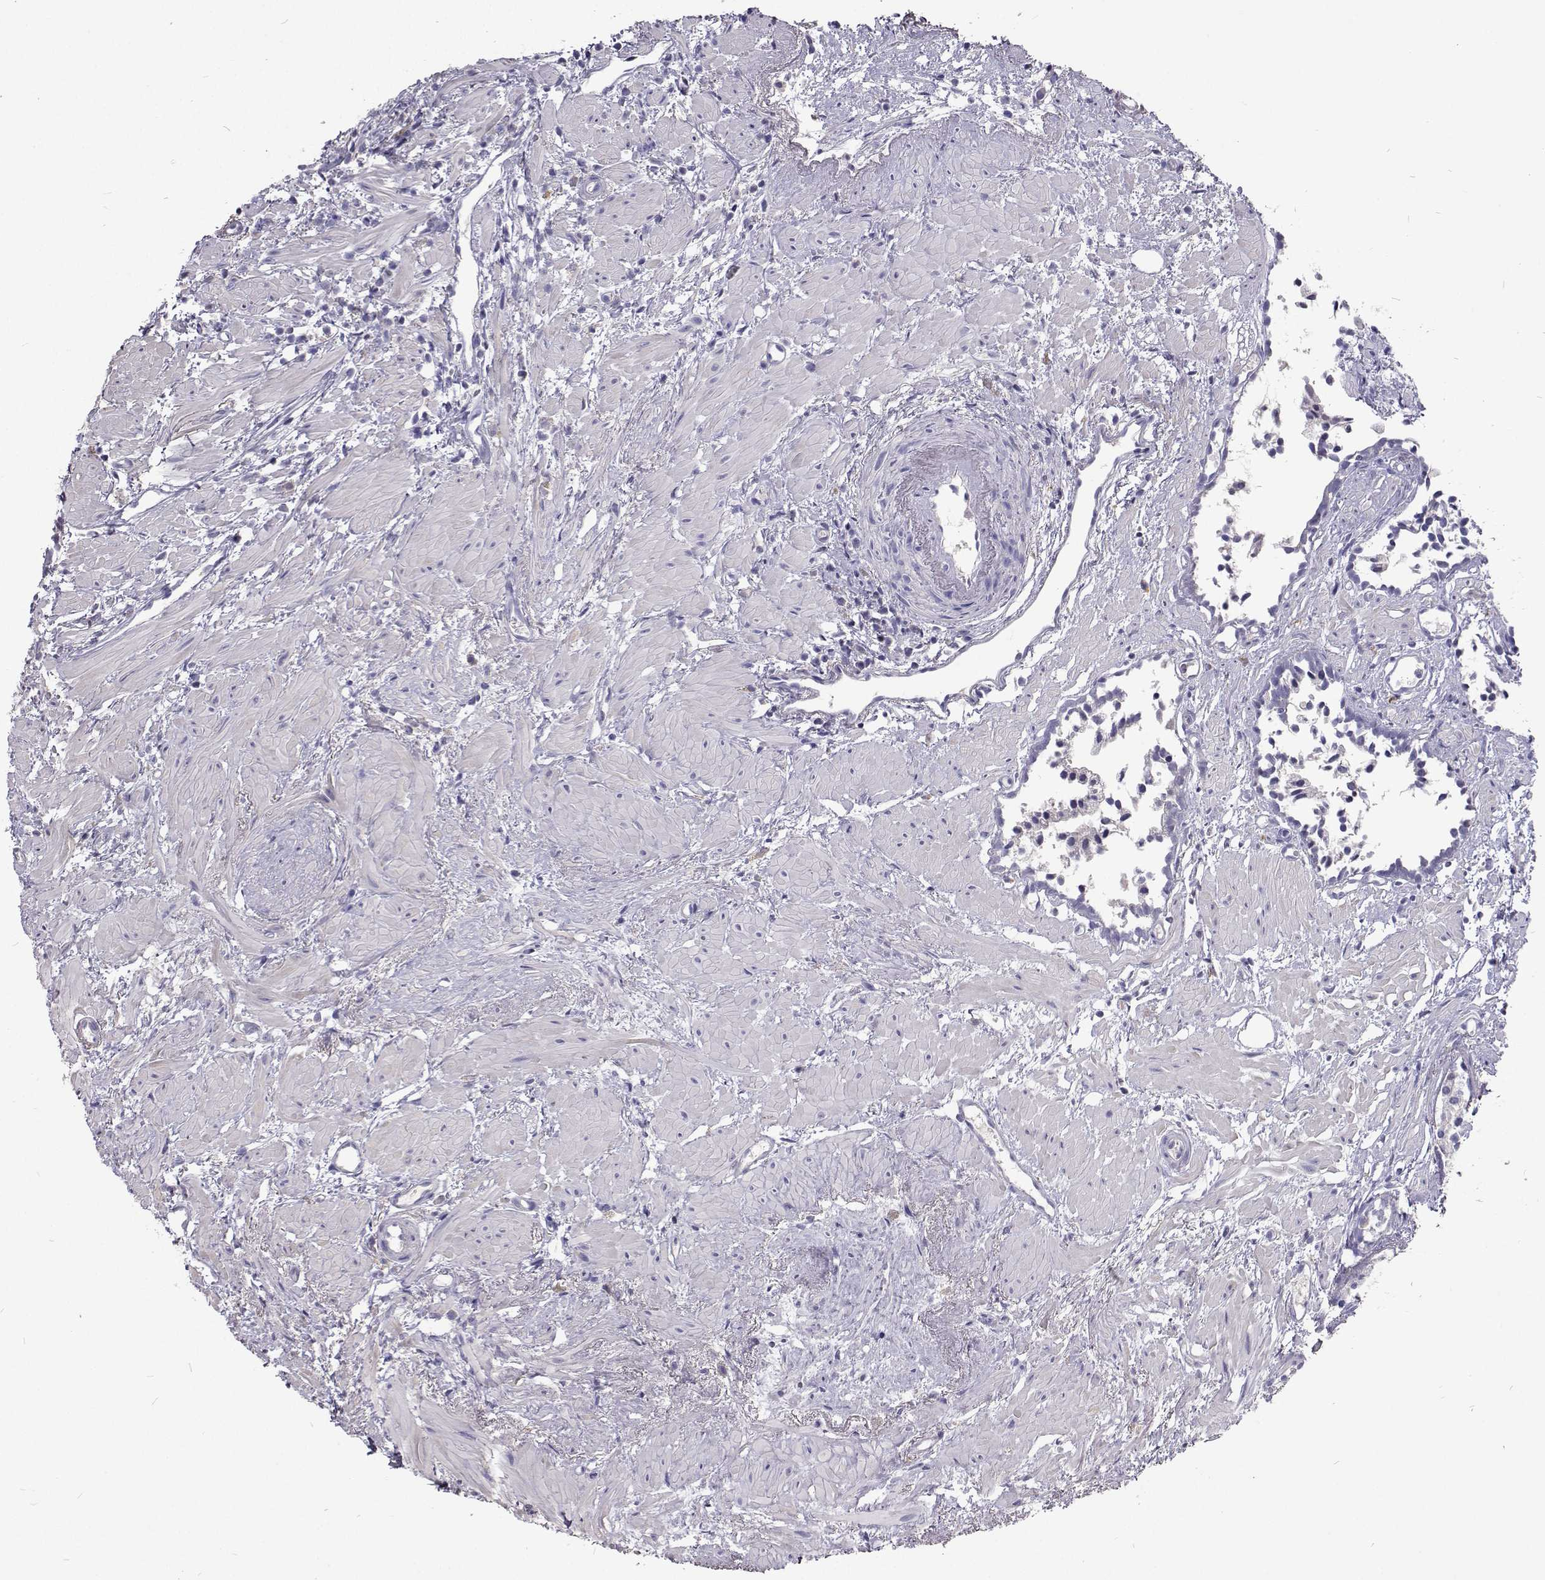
{"staining": {"intensity": "negative", "quantity": "none", "location": "none"}, "tissue": "prostate cancer", "cell_type": "Tumor cells", "image_type": "cancer", "snomed": [{"axis": "morphology", "description": "Adenocarcinoma, High grade"}, {"axis": "topography", "description": "Prostate"}], "caption": "Immunohistochemical staining of prostate high-grade adenocarcinoma displays no significant staining in tumor cells. Brightfield microscopy of IHC stained with DAB (3,3'-diaminobenzidine) (brown) and hematoxylin (blue), captured at high magnification.", "gene": "CFAP44", "patient": {"sex": "male", "age": 83}}